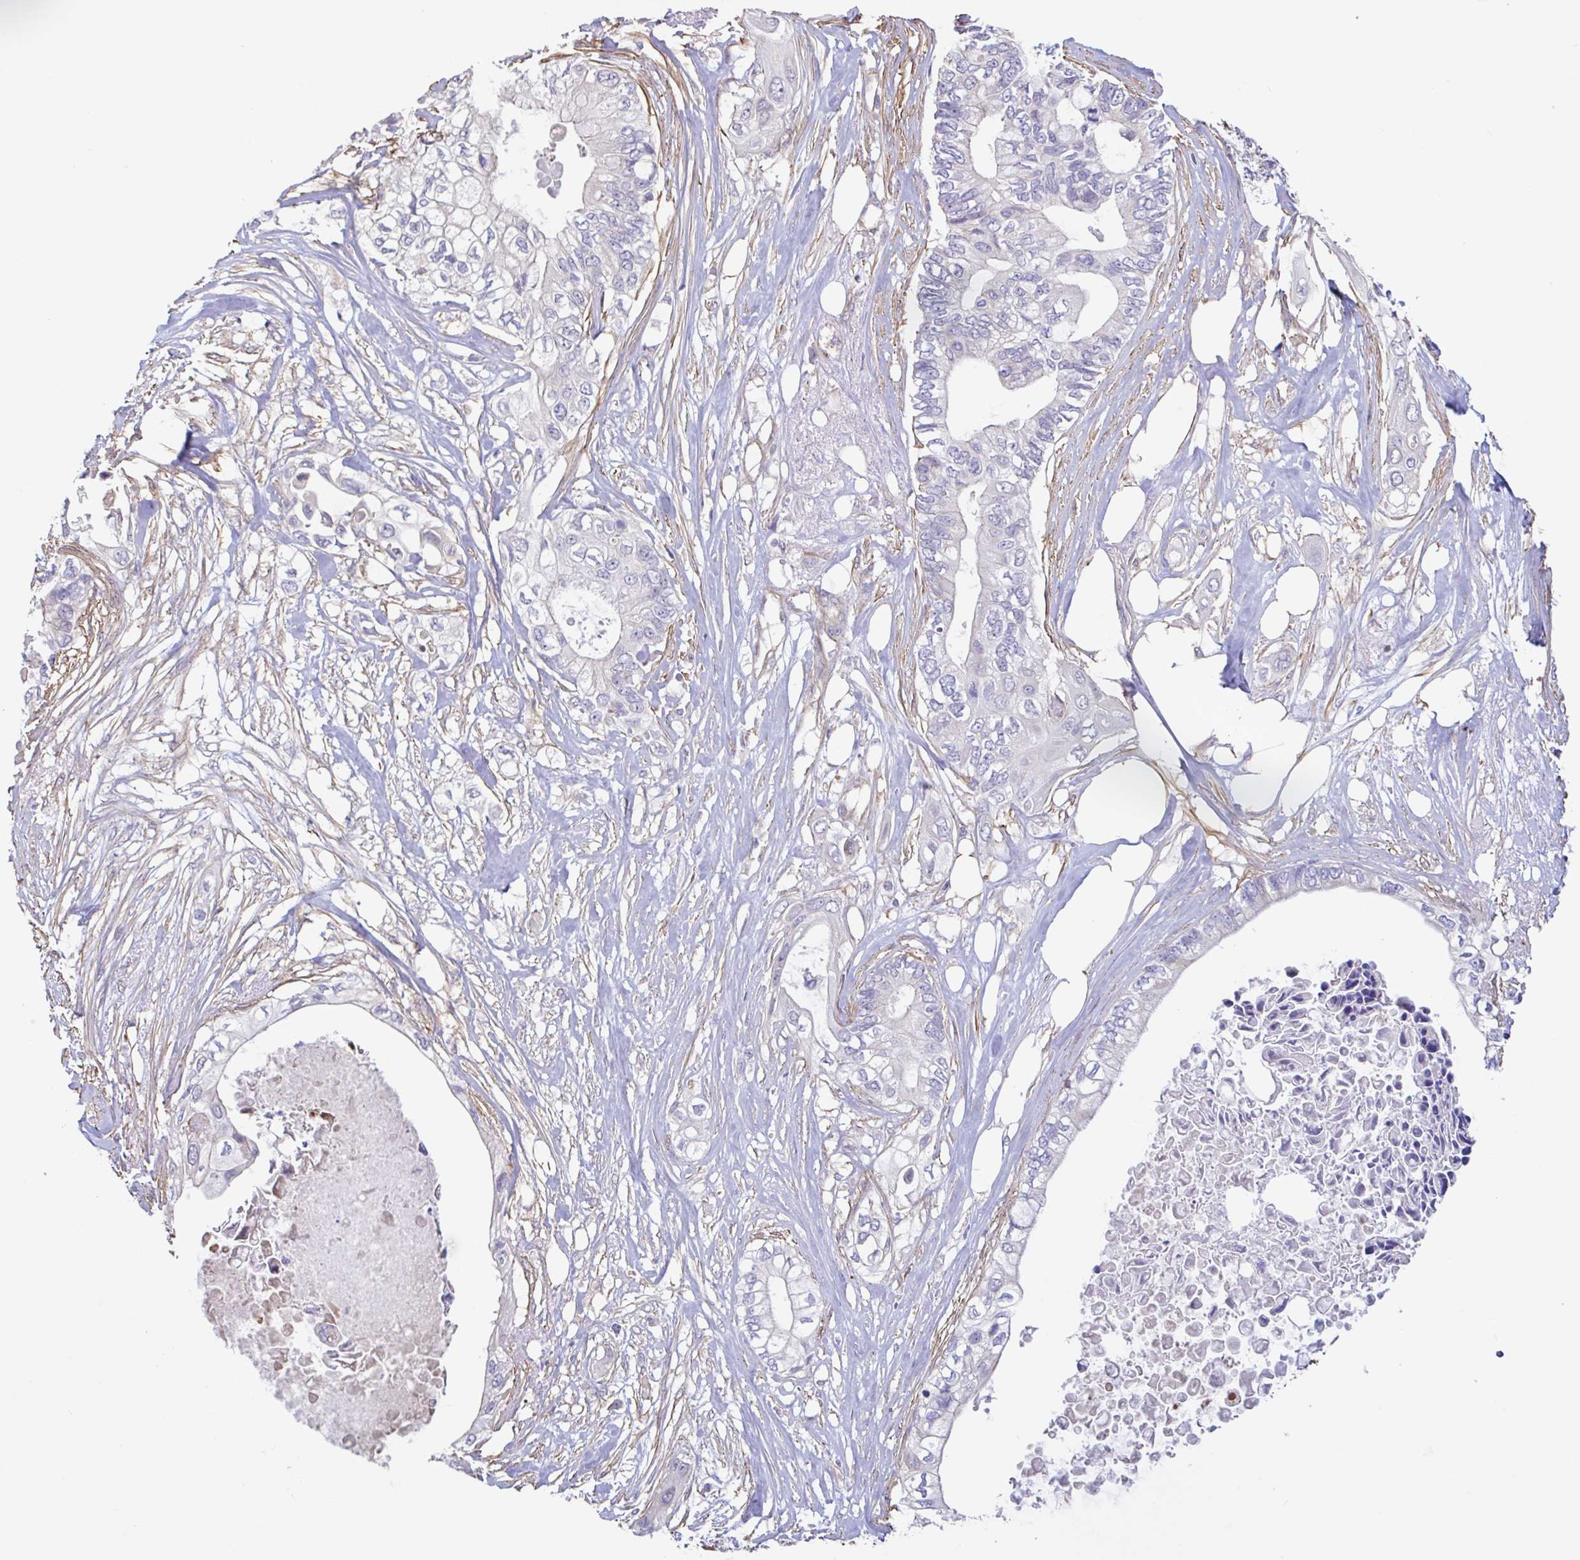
{"staining": {"intensity": "negative", "quantity": "none", "location": "none"}, "tissue": "pancreatic cancer", "cell_type": "Tumor cells", "image_type": "cancer", "snomed": [{"axis": "morphology", "description": "Adenocarcinoma, NOS"}, {"axis": "topography", "description": "Pancreas"}], "caption": "IHC of pancreatic adenocarcinoma reveals no staining in tumor cells. The staining is performed using DAB (3,3'-diaminobenzidine) brown chromogen with nuclei counter-stained in using hematoxylin.", "gene": "PLCD4", "patient": {"sex": "female", "age": 63}}